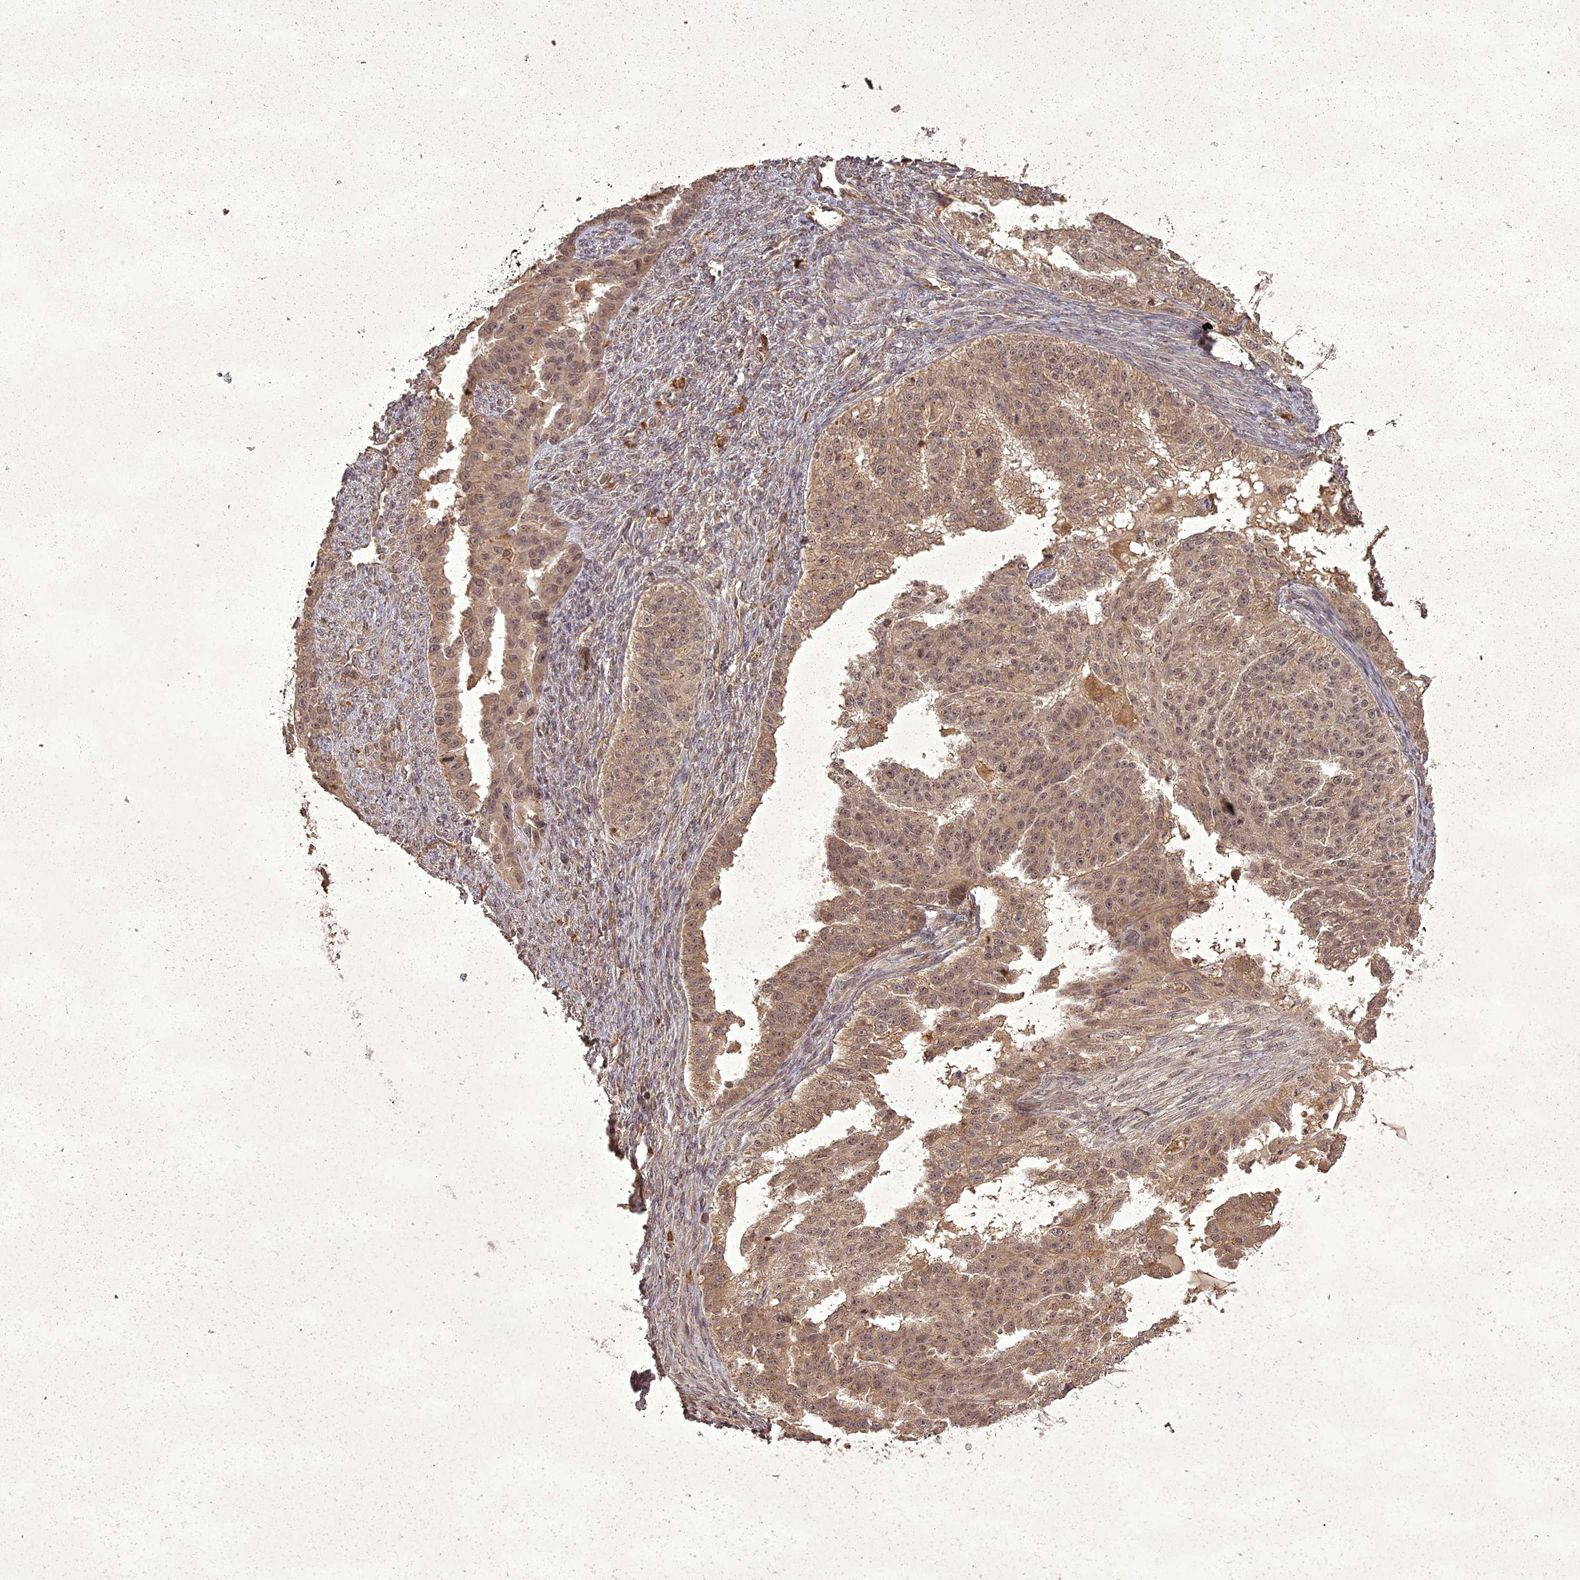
{"staining": {"intensity": "moderate", "quantity": ">75%", "location": "cytoplasmic/membranous"}, "tissue": "ovarian cancer", "cell_type": "Tumor cells", "image_type": "cancer", "snomed": [{"axis": "morphology", "description": "Cystadenocarcinoma, serous, NOS"}, {"axis": "topography", "description": "Ovary"}], "caption": "Serous cystadenocarcinoma (ovarian) stained with DAB (3,3'-diaminobenzidine) IHC displays medium levels of moderate cytoplasmic/membranous staining in approximately >75% of tumor cells.", "gene": "ING5", "patient": {"sex": "female", "age": 58}}